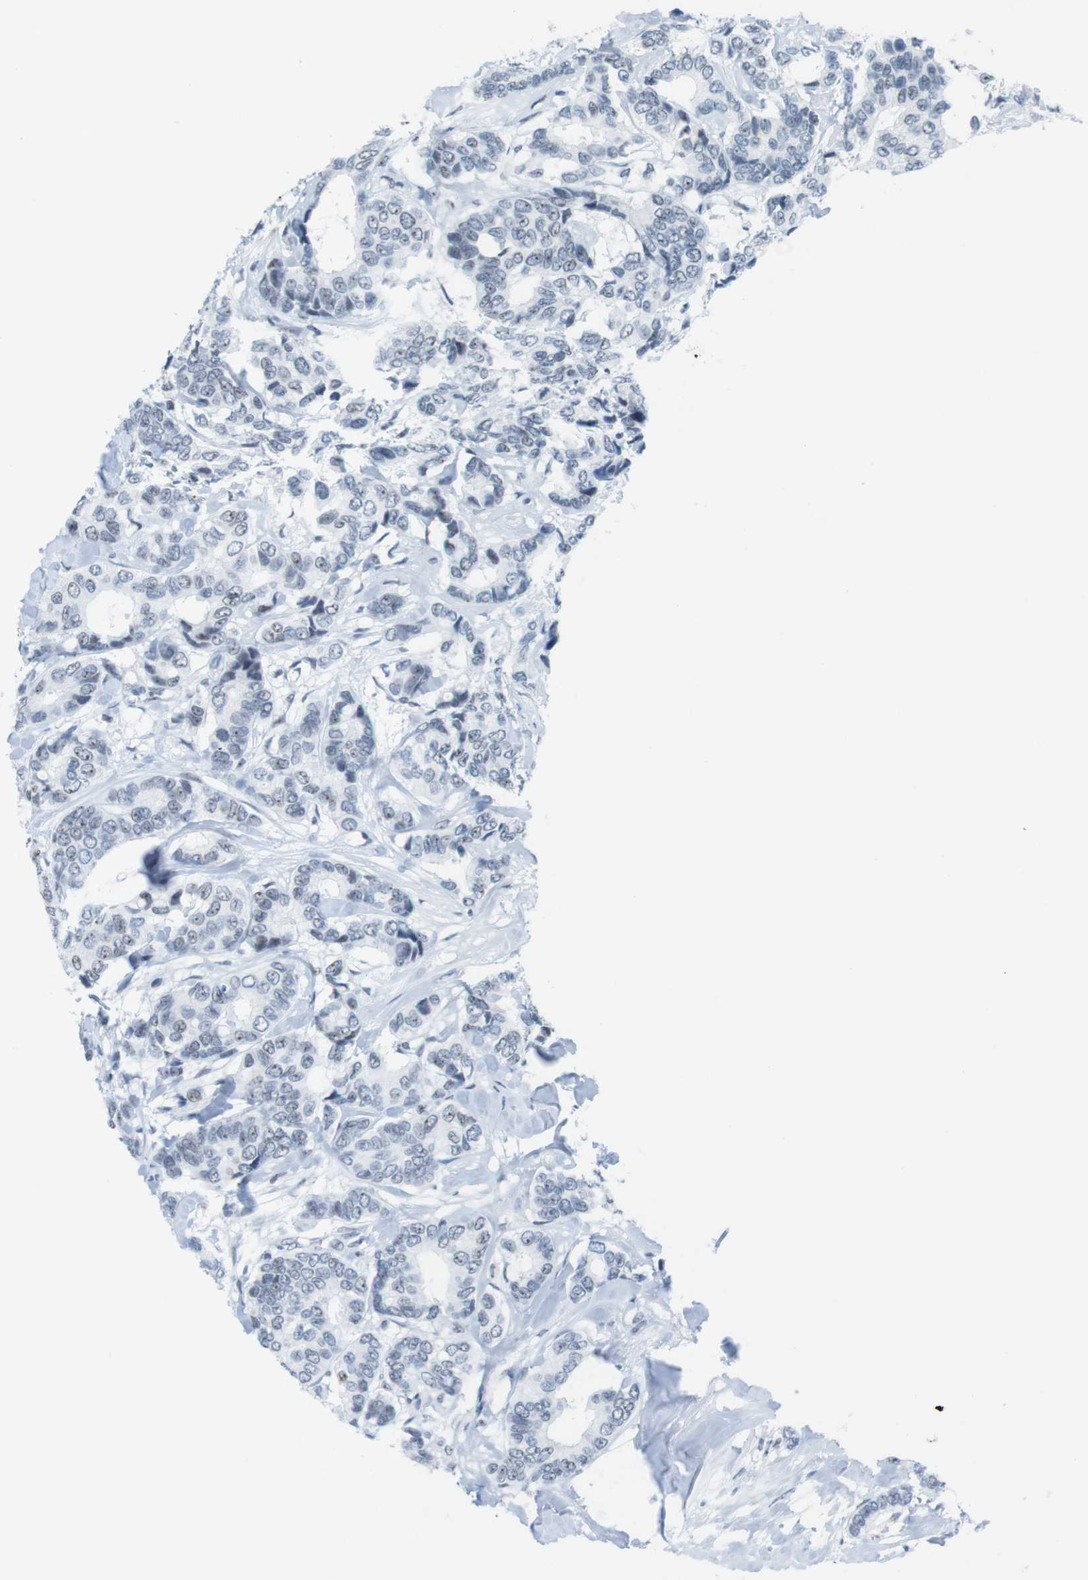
{"staining": {"intensity": "weak", "quantity": "<25%", "location": "nuclear"}, "tissue": "breast cancer", "cell_type": "Tumor cells", "image_type": "cancer", "snomed": [{"axis": "morphology", "description": "Duct carcinoma"}, {"axis": "topography", "description": "Breast"}], "caption": "Tumor cells are negative for protein expression in human breast infiltrating ductal carcinoma.", "gene": "NIFK", "patient": {"sex": "female", "age": 87}}